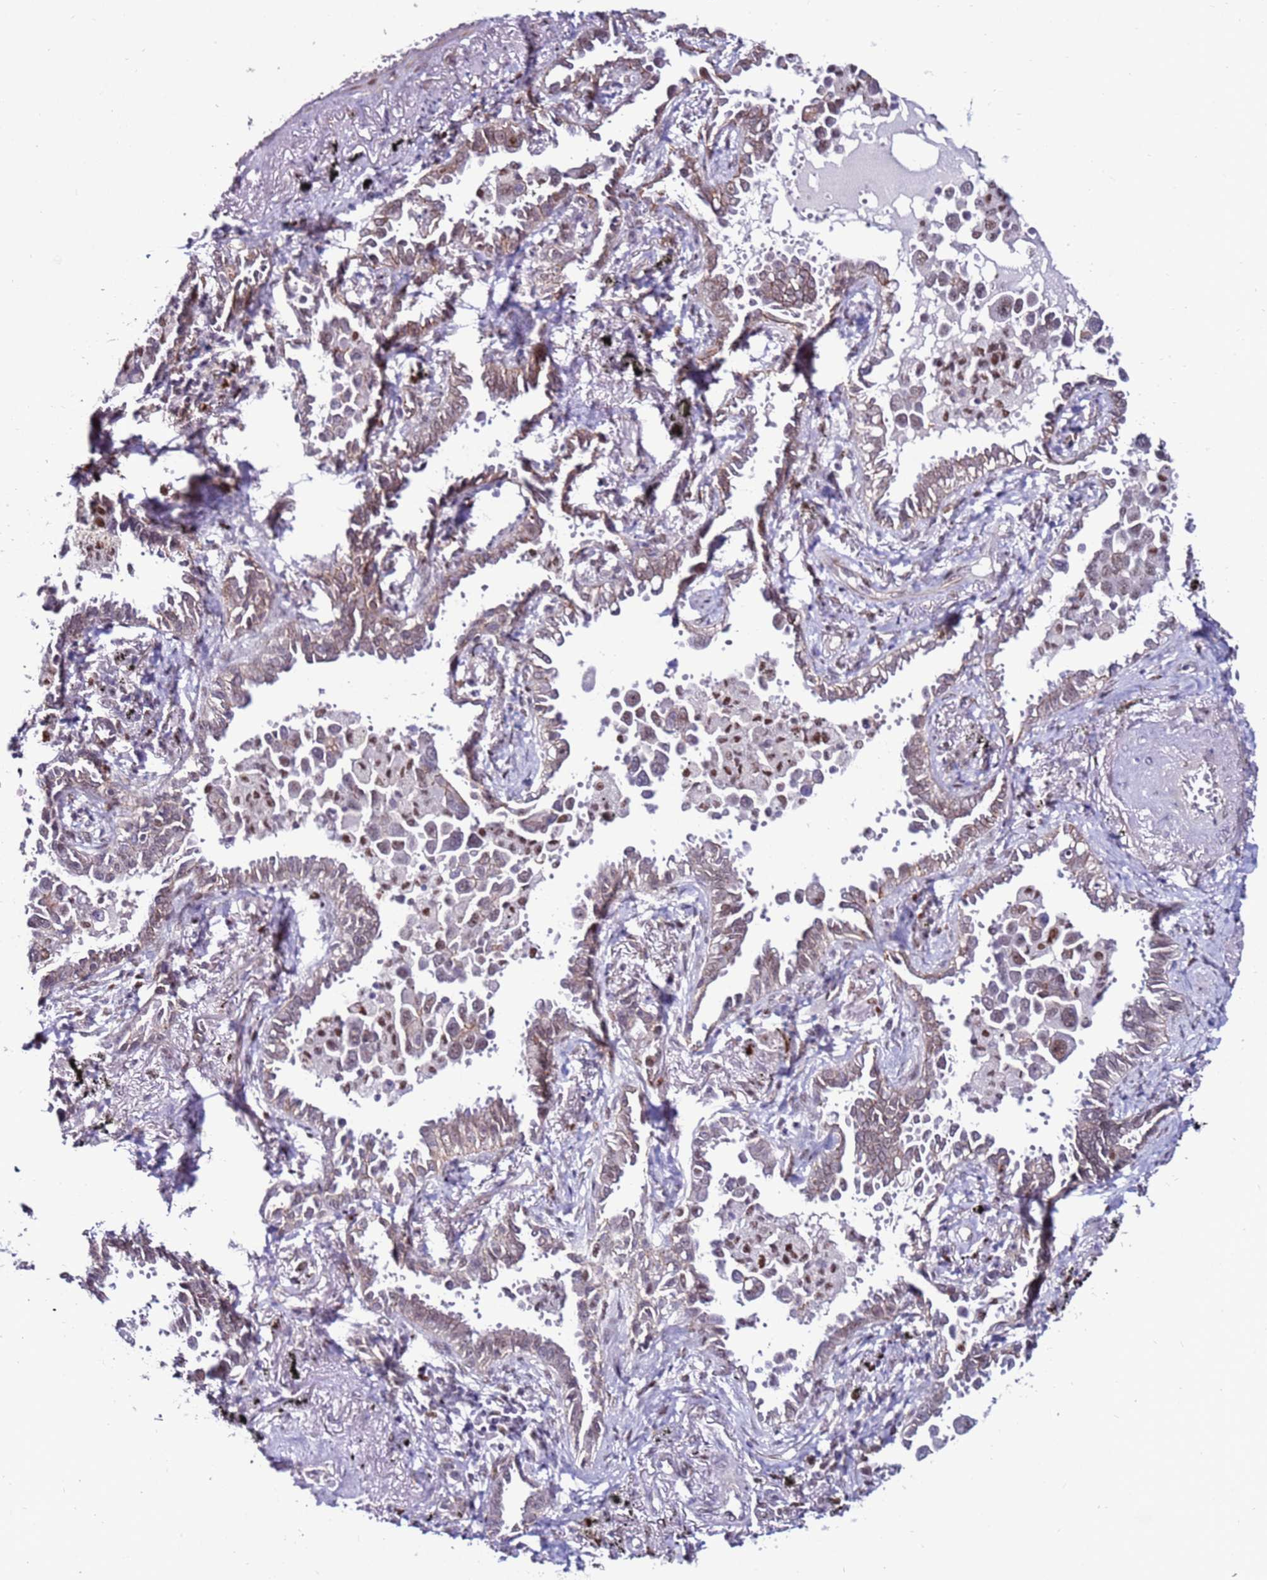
{"staining": {"intensity": "weak", "quantity": "<25%", "location": "cytoplasmic/membranous,nuclear"}, "tissue": "lung cancer", "cell_type": "Tumor cells", "image_type": "cancer", "snomed": [{"axis": "morphology", "description": "Adenocarcinoma, NOS"}, {"axis": "topography", "description": "Lung"}], "caption": "Protein analysis of lung adenocarcinoma reveals no significant positivity in tumor cells.", "gene": "KPNA4", "patient": {"sex": "male", "age": 67}}